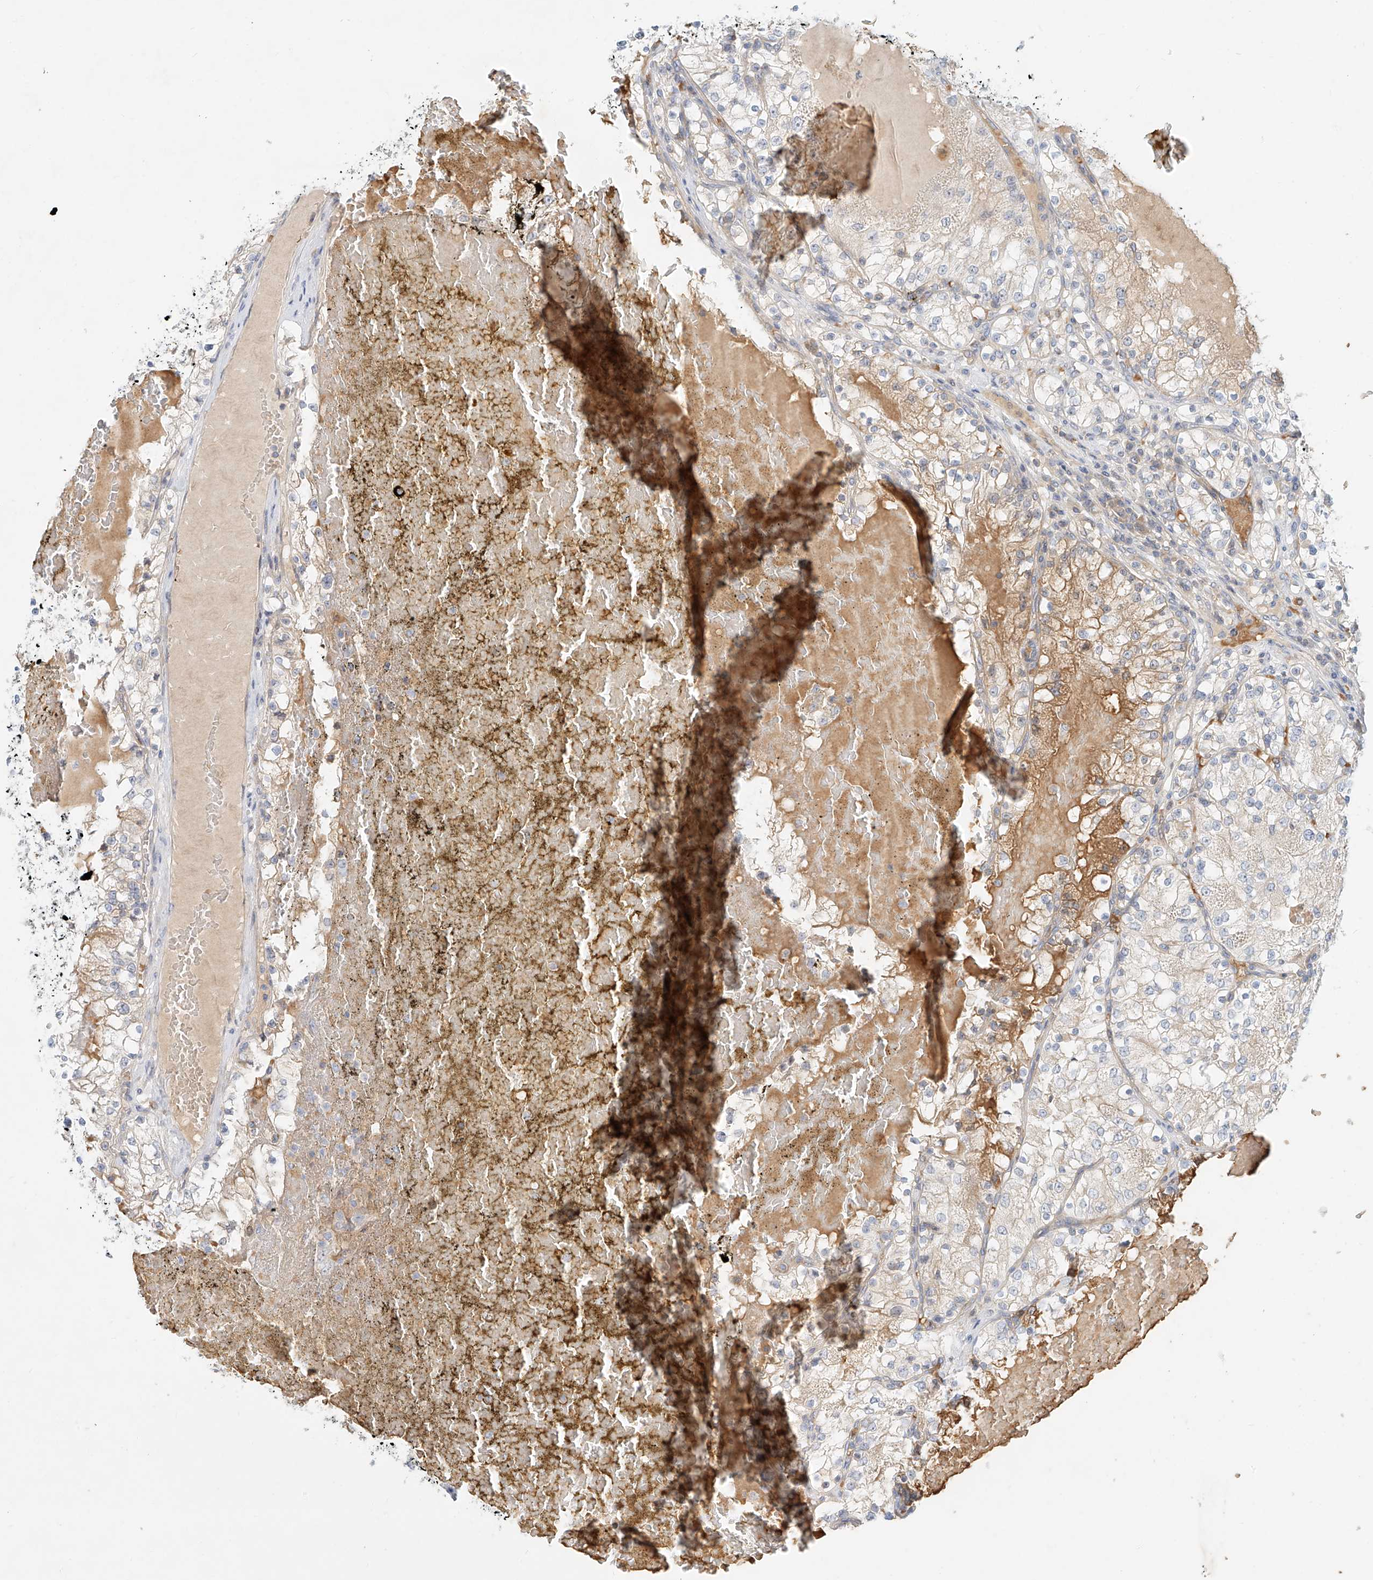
{"staining": {"intensity": "moderate", "quantity": "<25%", "location": "cytoplasmic/membranous"}, "tissue": "renal cancer", "cell_type": "Tumor cells", "image_type": "cancer", "snomed": [{"axis": "morphology", "description": "Normal tissue, NOS"}, {"axis": "morphology", "description": "Adenocarcinoma, NOS"}, {"axis": "topography", "description": "Kidney"}], "caption": "IHC photomicrograph of human renal cancer (adenocarcinoma) stained for a protein (brown), which demonstrates low levels of moderate cytoplasmic/membranous expression in about <25% of tumor cells.", "gene": "SYTL3", "patient": {"sex": "male", "age": 68}}